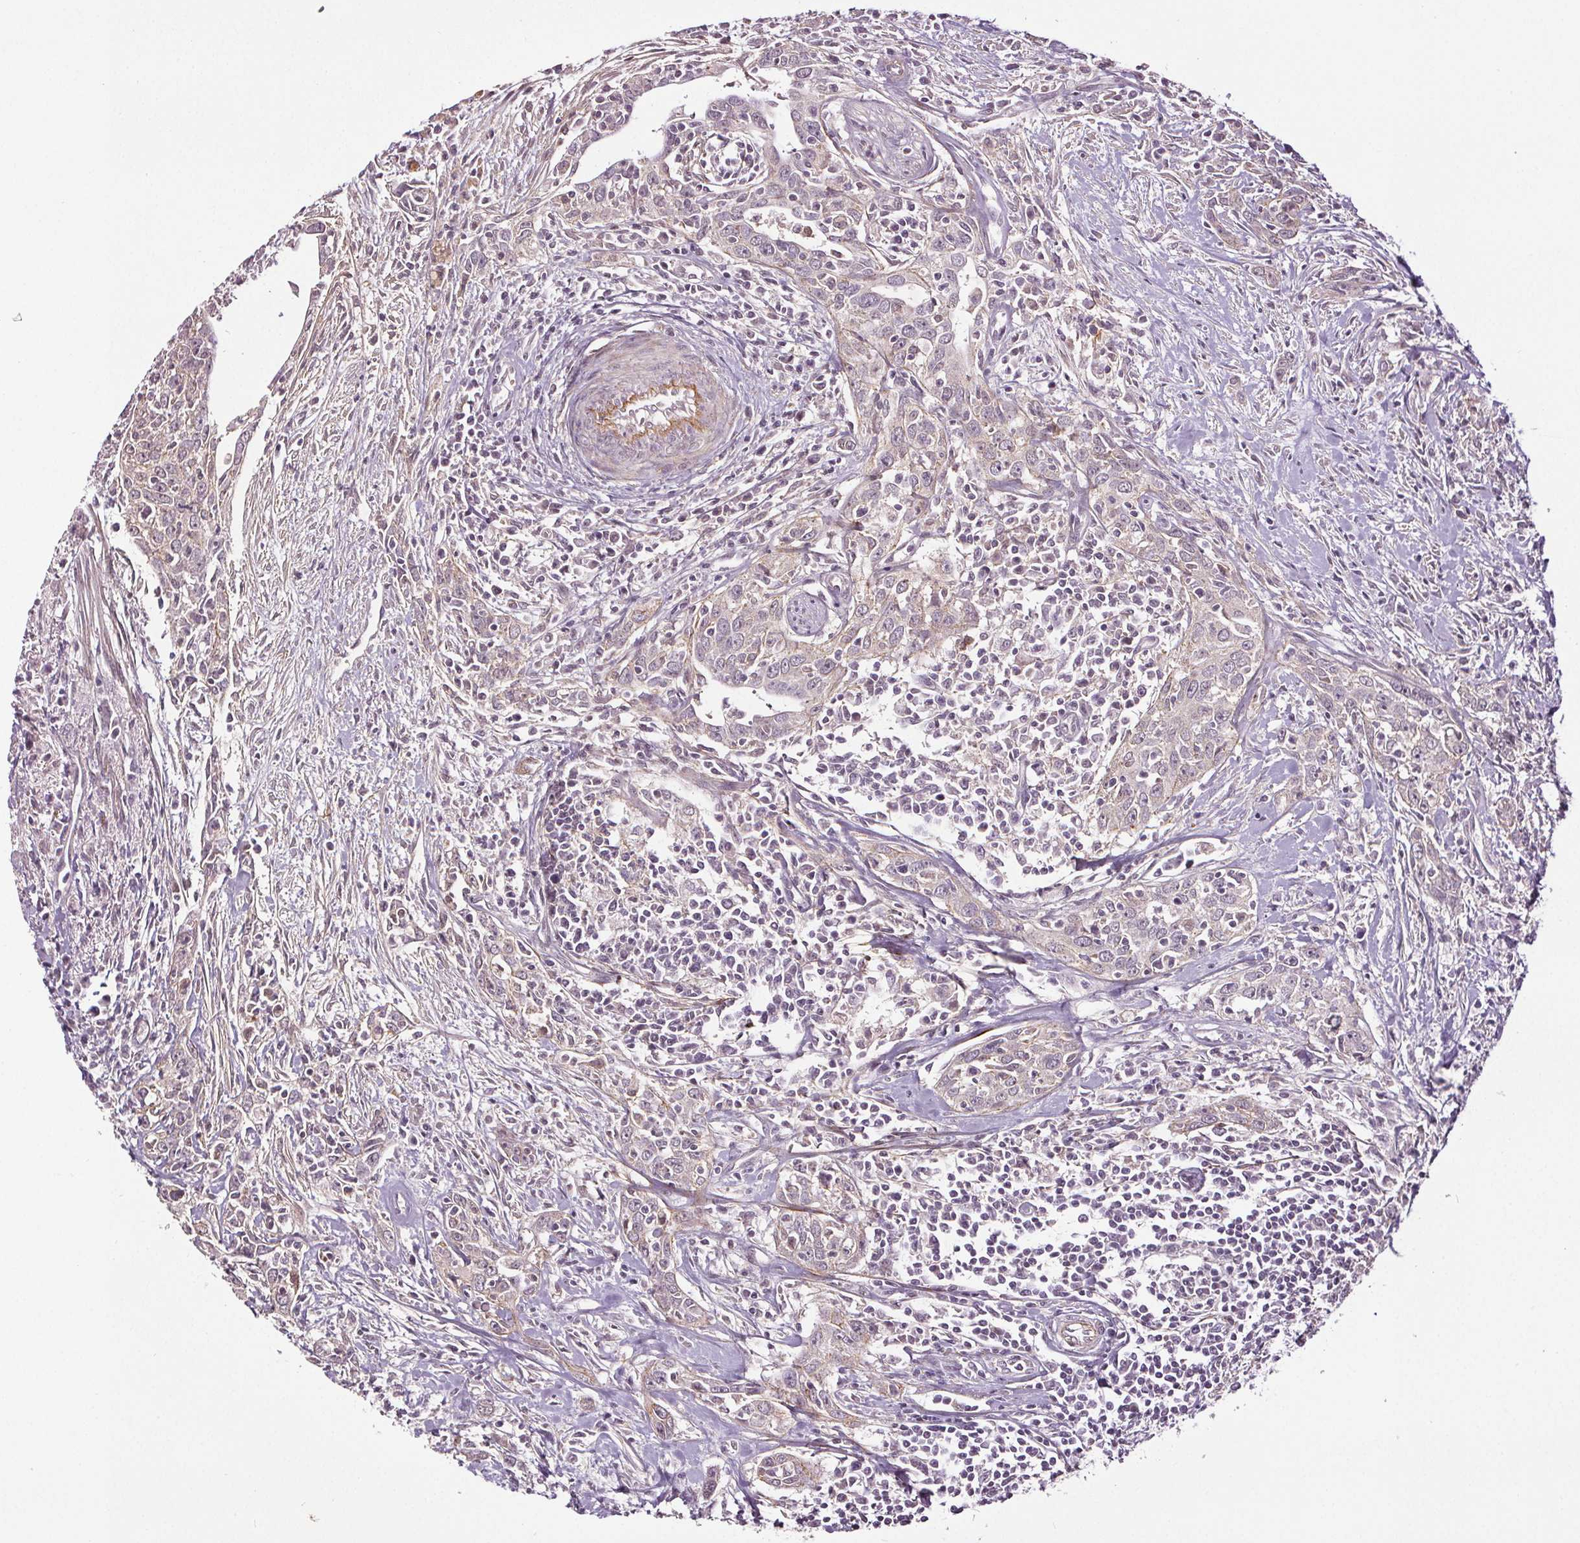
{"staining": {"intensity": "negative", "quantity": "none", "location": "none"}, "tissue": "urothelial cancer", "cell_type": "Tumor cells", "image_type": "cancer", "snomed": [{"axis": "morphology", "description": "Urothelial carcinoma, High grade"}, {"axis": "topography", "description": "Urinary bladder"}], "caption": "Immunohistochemical staining of urothelial cancer displays no significant positivity in tumor cells.", "gene": "EPHB3", "patient": {"sex": "male", "age": 83}}